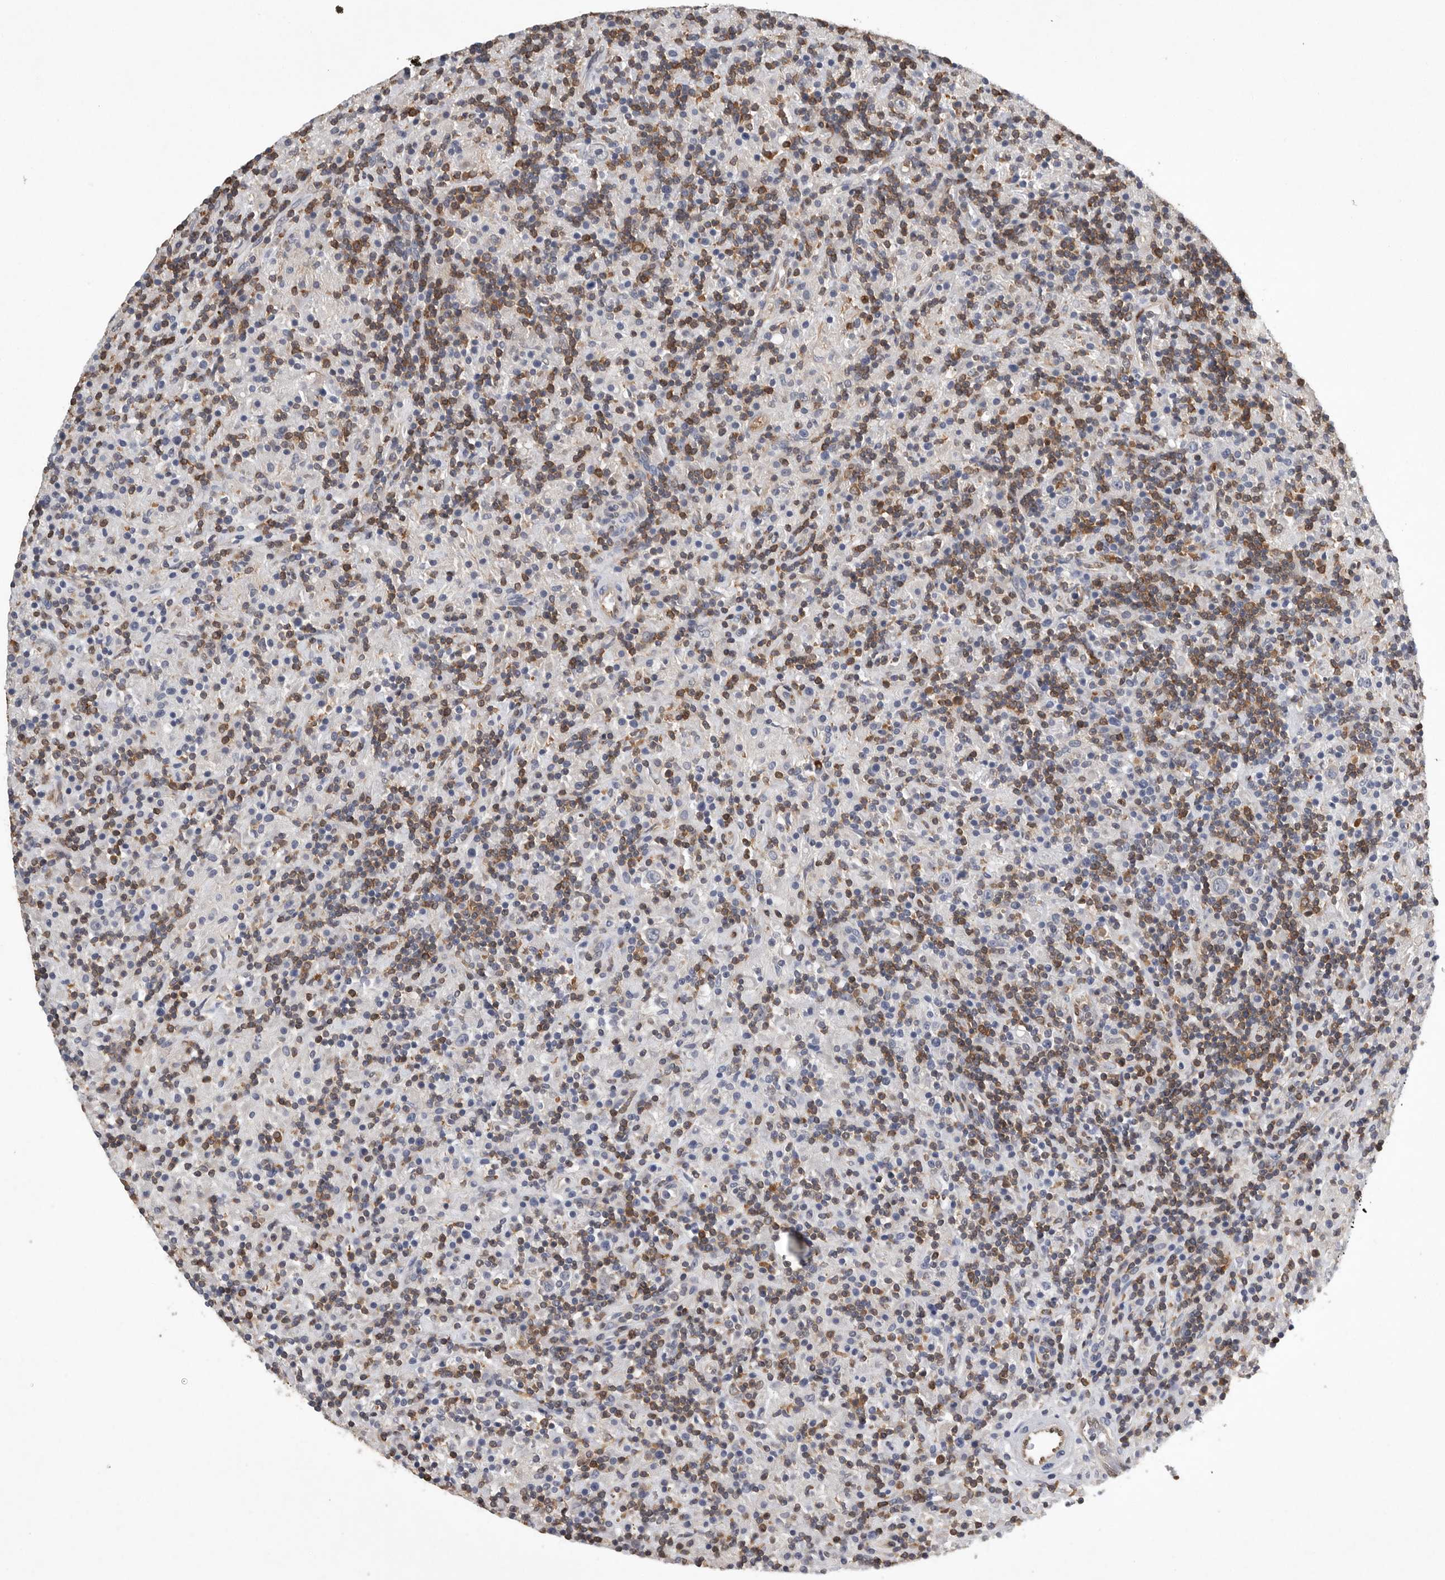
{"staining": {"intensity": "negative", "quantity": "none", "location": "none"}, "tissue": "lymphoma", "cell_type": "Tumor cells", "image_type": "cancer", "snomed": [{"axis": "morphology", "description": "Hodgkin's disease, NOS"}, {"axis": "topography", "description": "Lymph node"}], "caption": "This is a histopathology image of immunohistochemistry (IHC) staining of Hodgkin's disease, which shows no staining in tumor cells.", "gene": "PDCD4", "patient": {"sex": "male", "age": 70}}